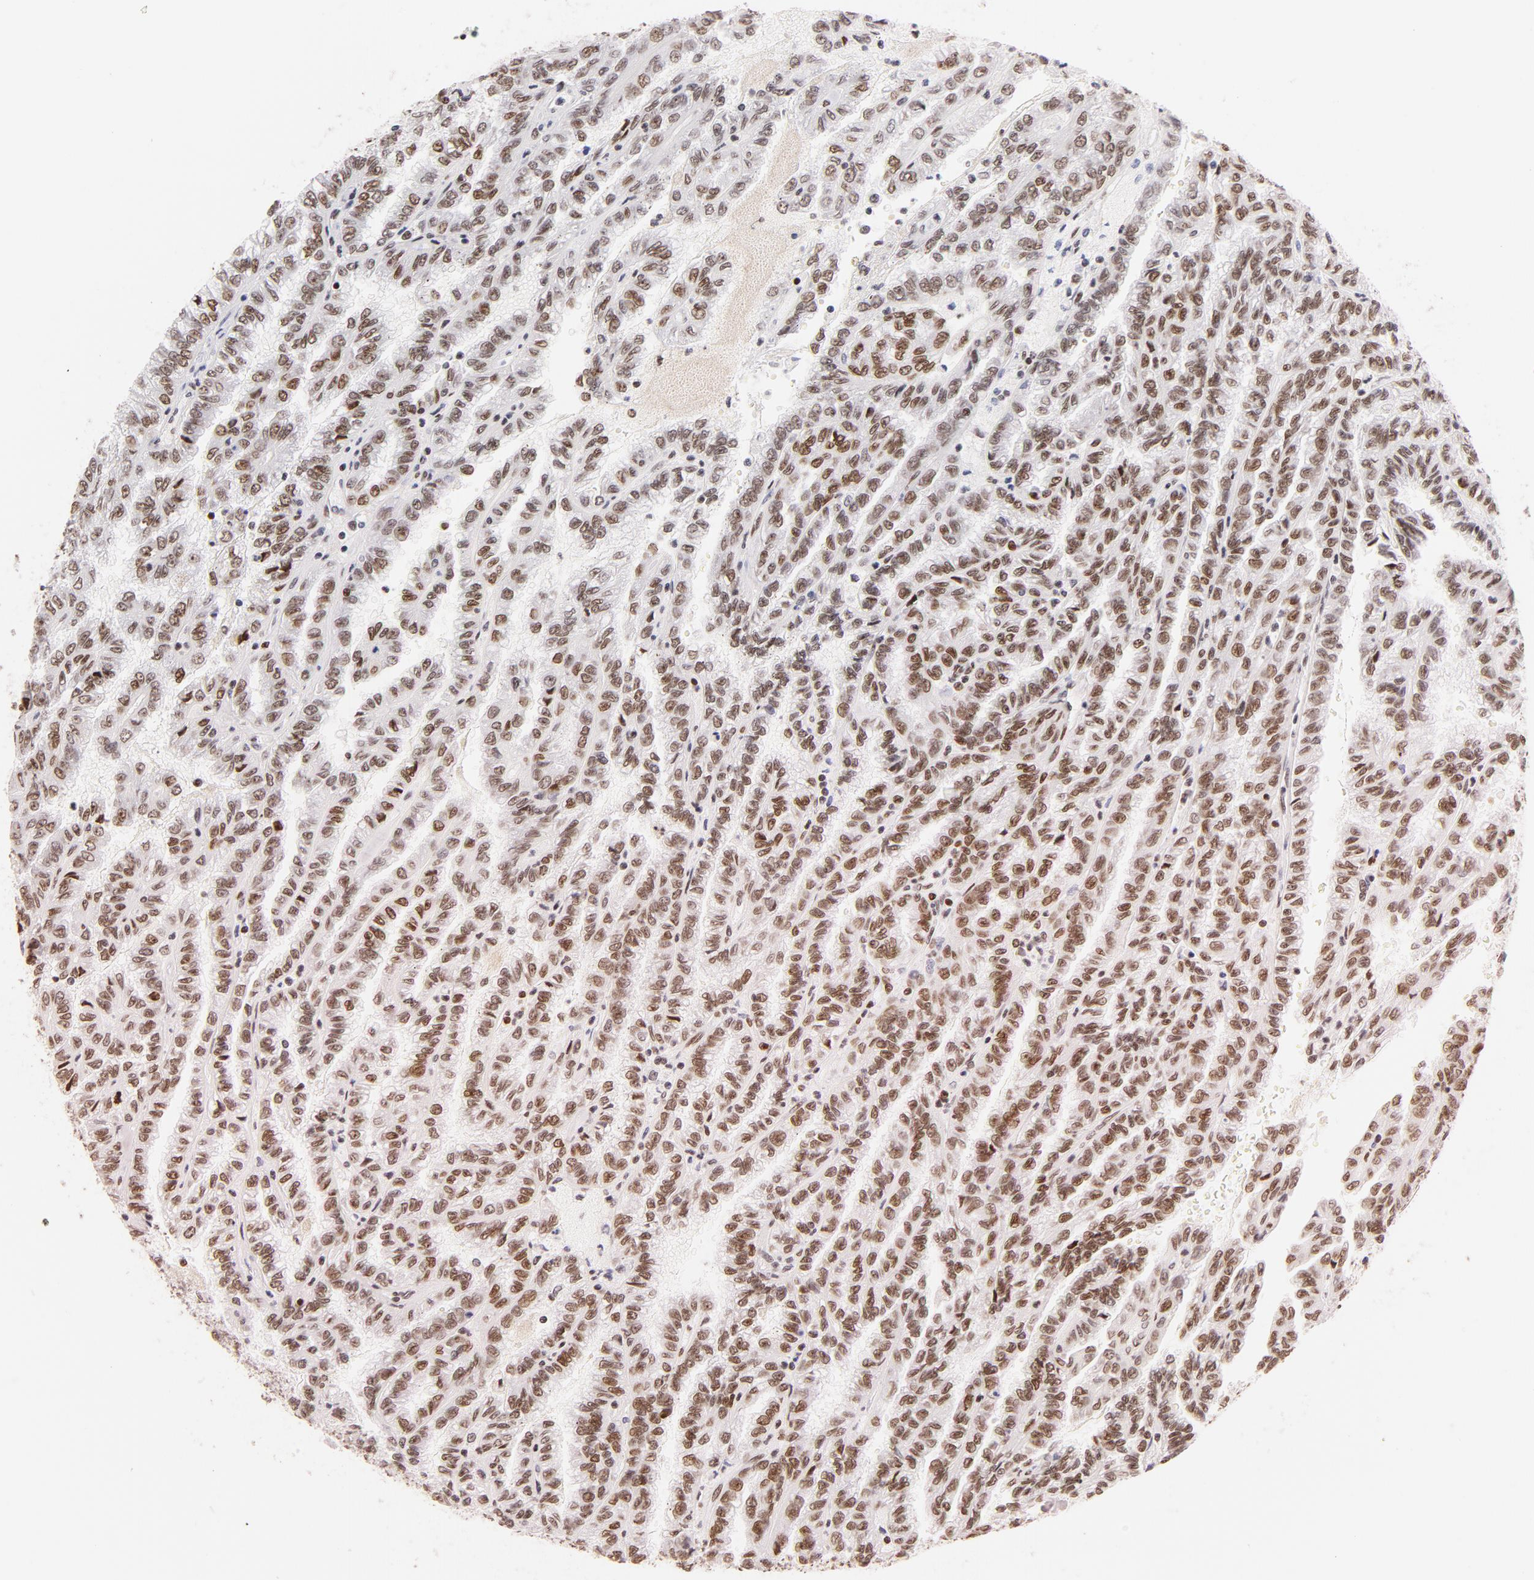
{"staining": {"intensity": "moderate", "quantity": ">75%", "location": "nuclear"}, "tissue": "renal cancer", "cell_type": "Tumor cells", "image_type": "cancer", "snomed": [{"axis": "morphology", "description": "Inflammation, NOS"}, {"axis": "morphology", "description": "Adenocarcinoma, NOS"}, {"axis": "topography", "description": "Kidney"}], "caption": "This is a micrograph of immunohistochemistry (IHC) staining of renal adenocarcinoma, which shows moderate staining in the nuclear of tumor cells.", "gene": "TOP2B", "patient": {"sex": "male", "age": 68}}